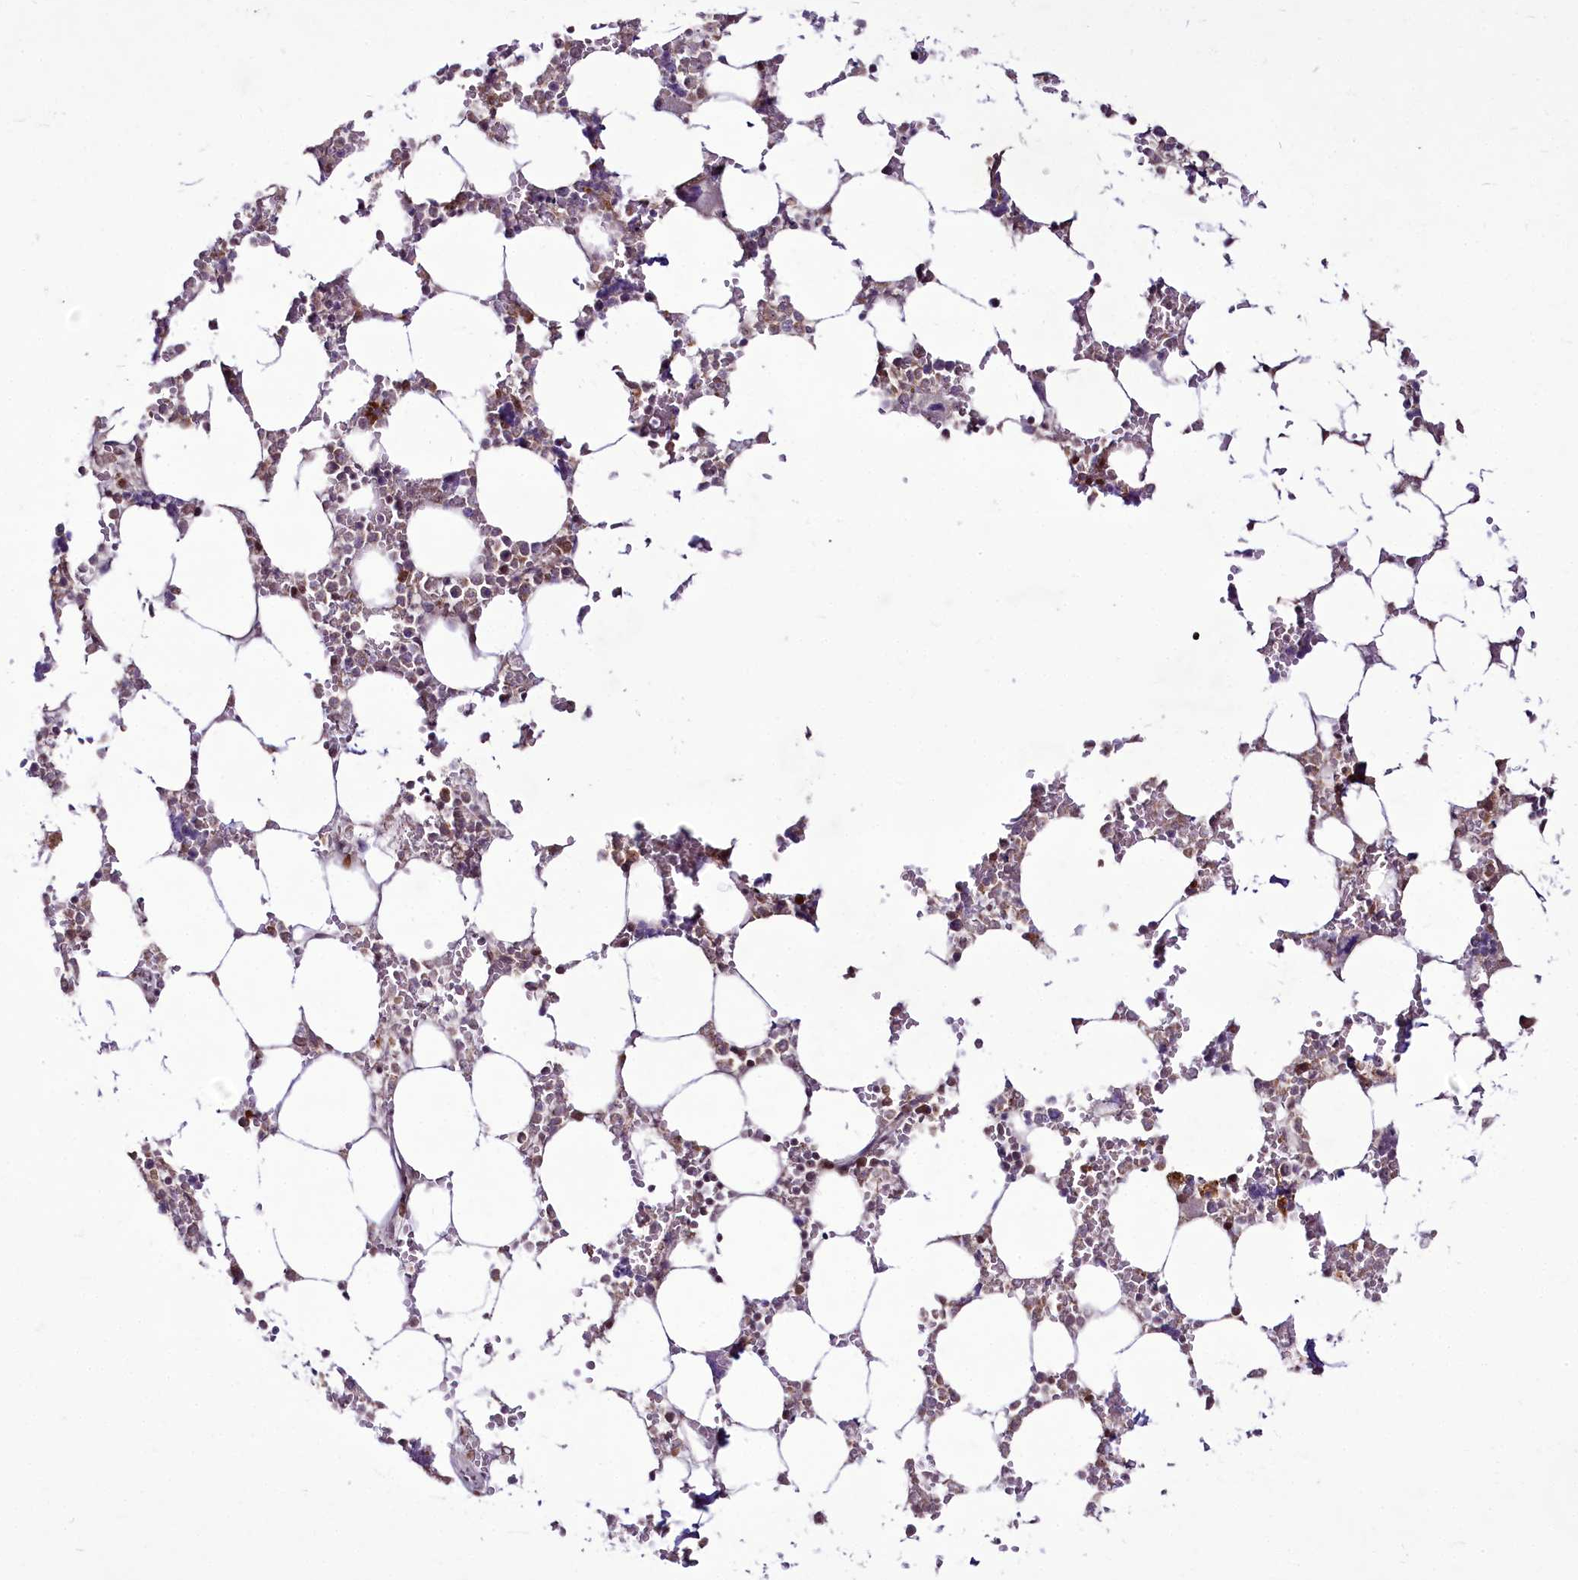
{"staining": {"intensity": "moderate", "quantity": "25%-75%", "location": "cytoplasmic/membranous"}, "tissue": "bone marrow", "cell_type": "Hematopoietic cells", "image_type": "normal", "snomed": [{"axis": "morphology", "description": "Normal tissue, NOS"}, {"axis": "topography", "description": "Bone marrow"}], "caption": "Hematopoietic cells demonstrate moderate cytoplasmic/membranous positivity in approximately 25%-75% of cells in unremarkable bone marrow. (DAB IHC, brown staining for protein, blue staining for nuclei).", "gene": "RSBN1", "patient": {"sex": "male", "age": 64}}